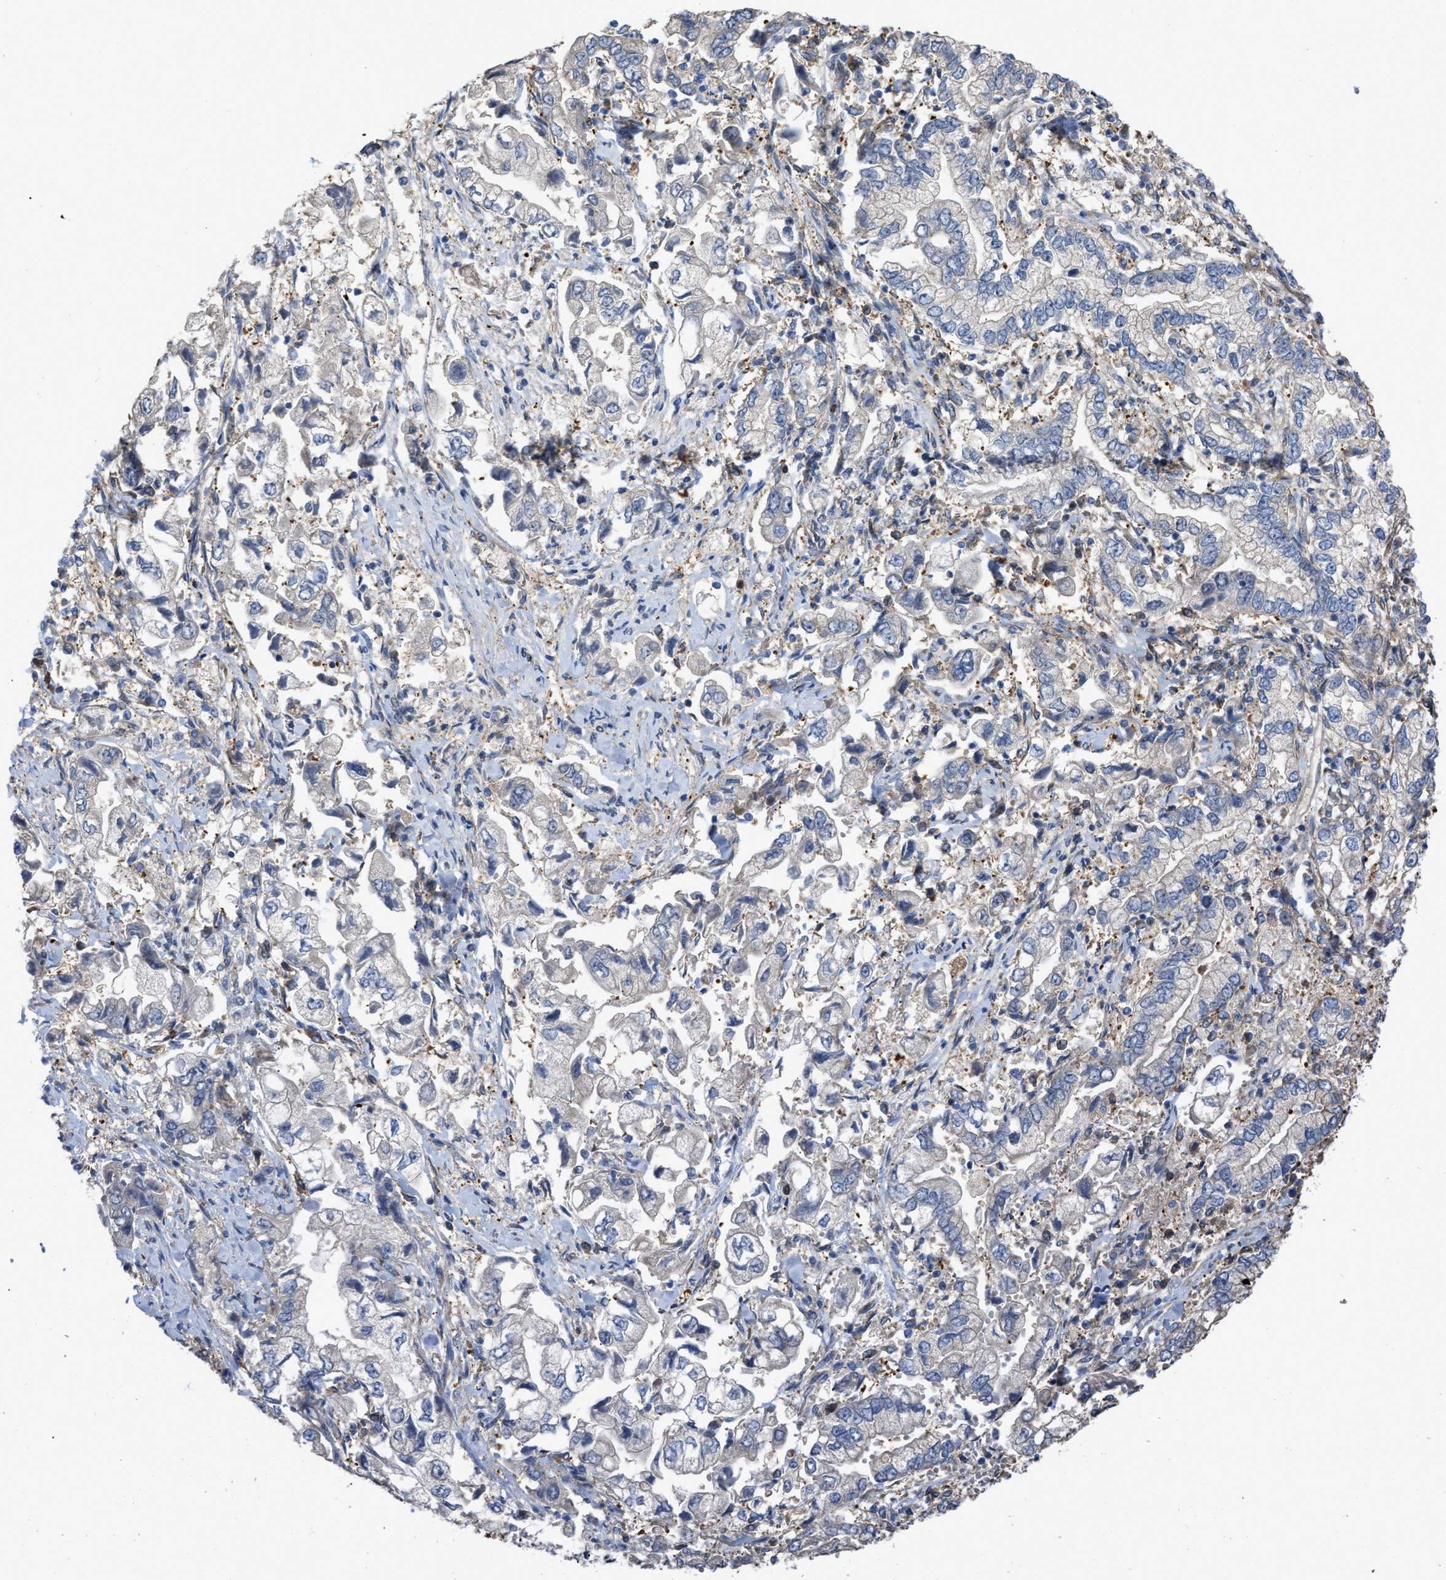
{"staining": {"intensity": "negative", "quantity": "none", "location": "none"}, "tissue": "stomach cancer", "cell_type": "Tumor cells", "image_type": "cancer", "snomed": [{"axis": "morphology", "description": "Normal tissue, NOS"}, {"axis": "morphology", "description": "Adenocarcinoma, NOS"}, {"axis": "topography", "description": "Stomach"}], "caption": "Immunohistochemistry histopathology image of neoplastic tissue: stomach cancer stained with DAB shows no significant protein positivity in tumor cells. (Brightfield microscopy of DAB IHC at high magnification).", "gene": "SLC4A11", "patient": {"sex": "male", "age": 62}}